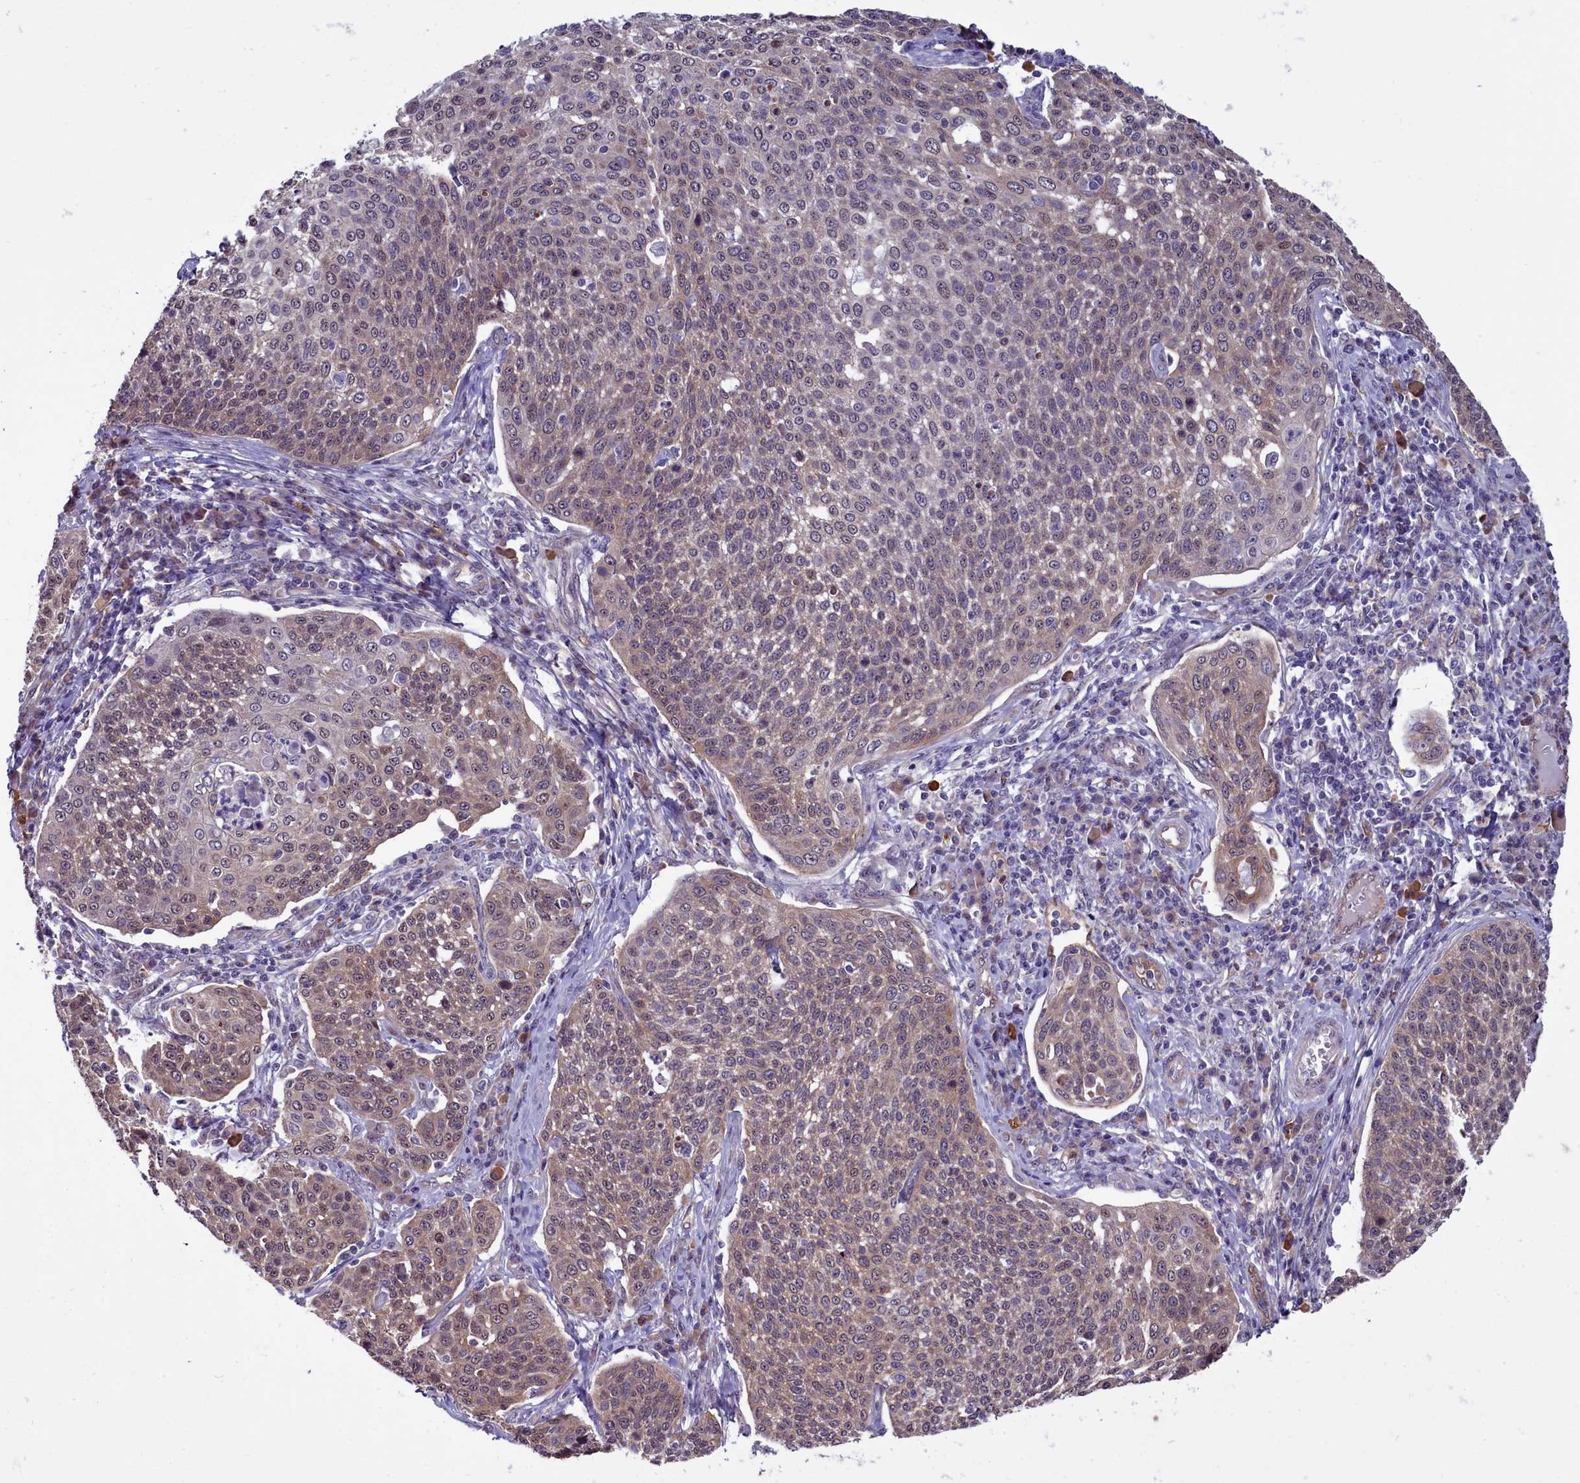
{"staining": {"intensity": "weak", "quantity": "25%-75%", "location": "cytoplasmic/membranous"}, "tissue": "cervical cancer", "cell_type": "Tumor cells", "image_type": "cancer", "snomed": [{"axis": "morphology", "description": "Squamous cell carcinoma, NOS"}, {"axis": "topography", "description": "Cervix"}], "caption": "Immunohistochemical staining of human squamous cell carcinoma (cervical) displays low levels of weak cytoplasmic/membranous expression in about 25%-75% of tumor cells.", "gene": "BCAR1", "patient": {"sex": "female", "age": 34}}